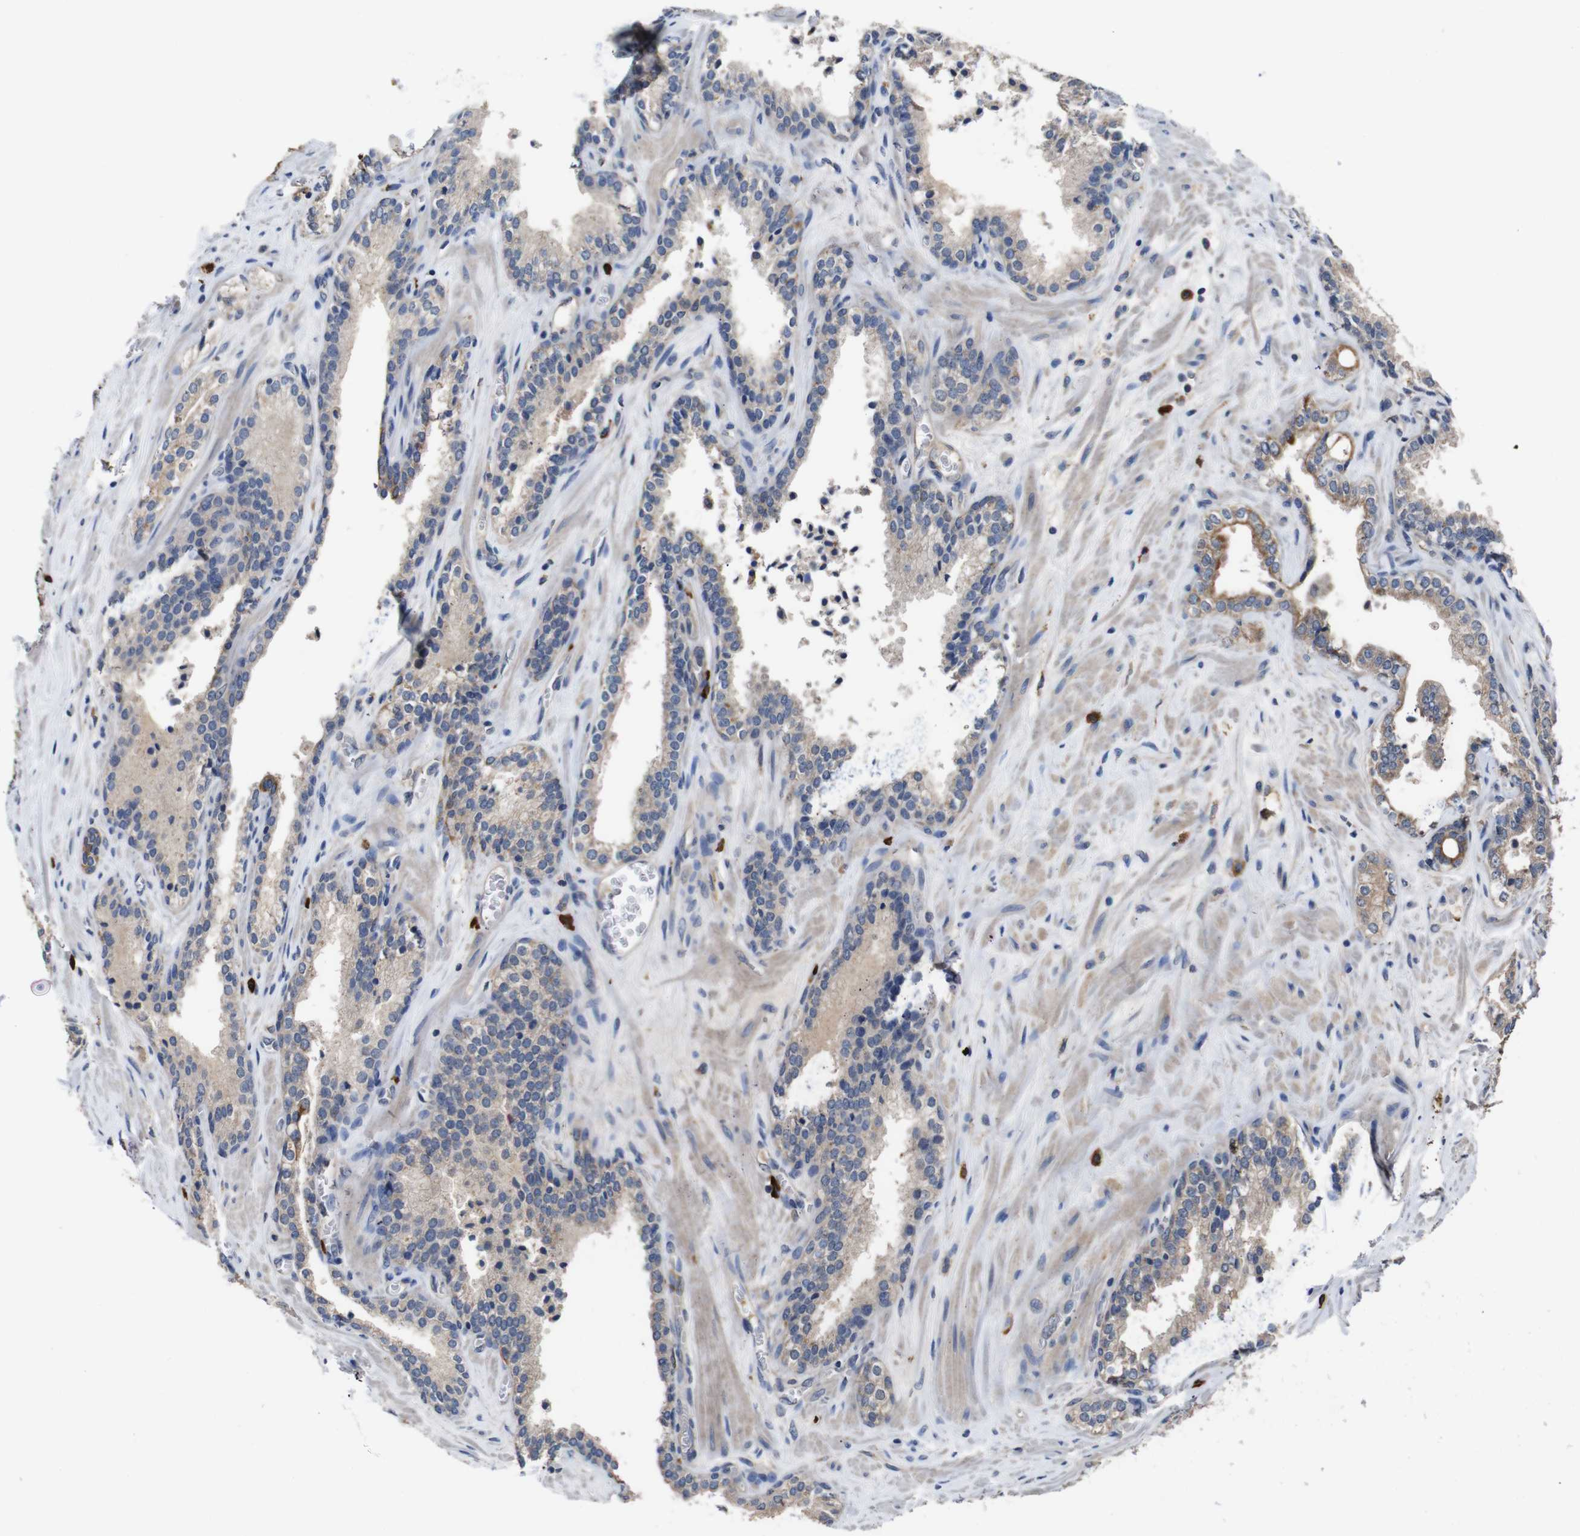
{"staining": {"intensity": "weak", "quantity": ">75%", "location": "cytoplasmic/membranous"}, "tissue": "prostate cancer", "cell_type": "Tumor cells", "image_type": "cancer", "snomed": [{"axis": "morphology", "description": "Adenocarcinoma, Low grade"}, {"axis": "topography", "description": "Prostate"}], "caption": "Immunohistochemistry (IHC) image of prostate adenocarcinoma (low-grade) stained for a protein (brown), which reveals low levels of weak cytoplasmic/membranous positivity in approximately >75% of tumor cells.", "gene": "GLIPR1", "patient": {"sex": "male", "age": 60}}